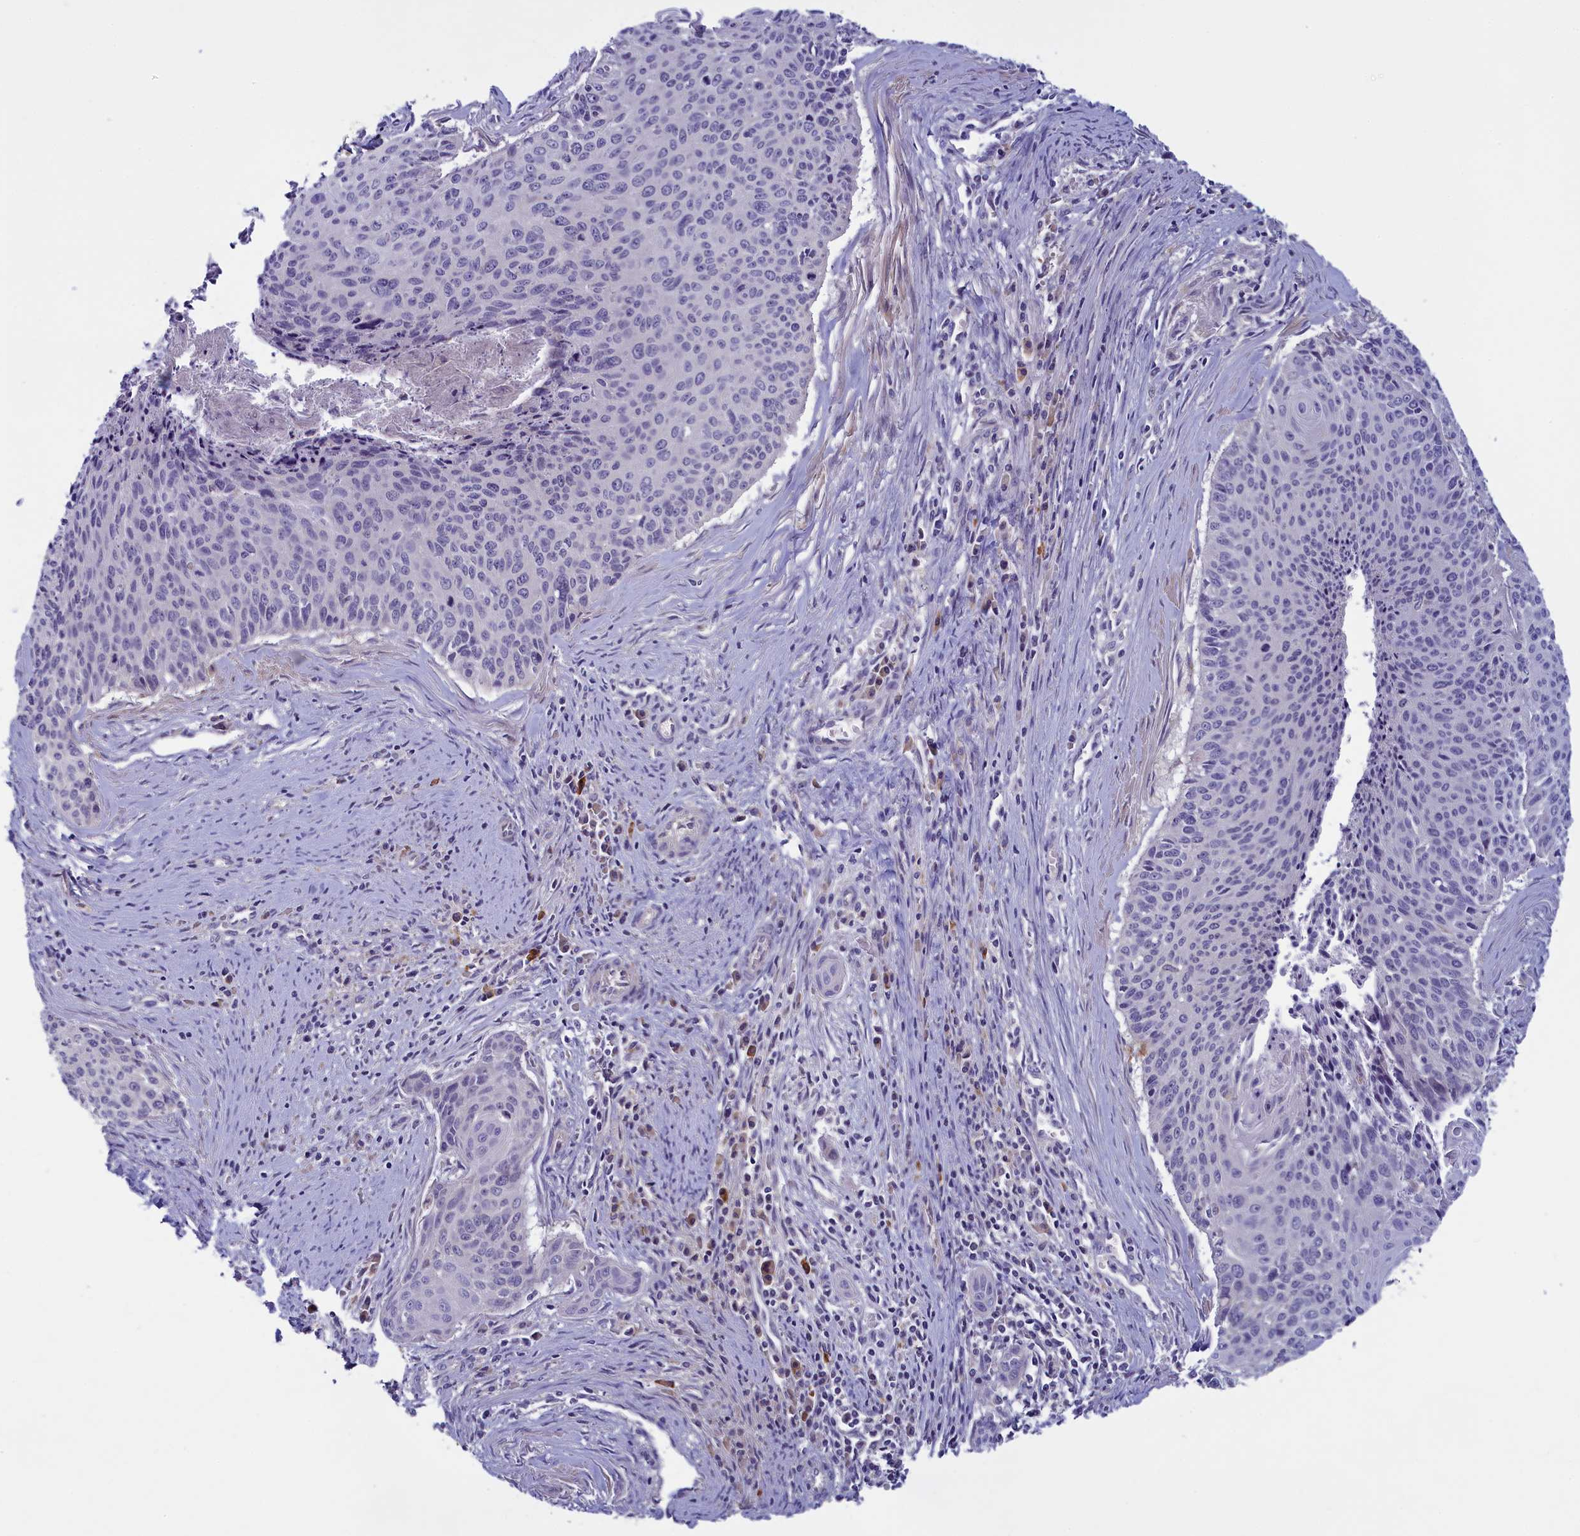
{"staining": {"intensity": "negative", "quantity": "none", "location": "none"}, "tissue": "cervical cancer", "cell_type": "Tumor cells", "image_type": "cancer", "snomed": [{"axis": "morphology", "description": "Squamous cell carcinoma, NOS"}, {"axis": "topography", "description": "Cervix"}], "caption": "Tumor cells show no significant protein staining in cervical cancer.", "gene": "NUBP1", "patient": {"sex": "female", "age": 55}}